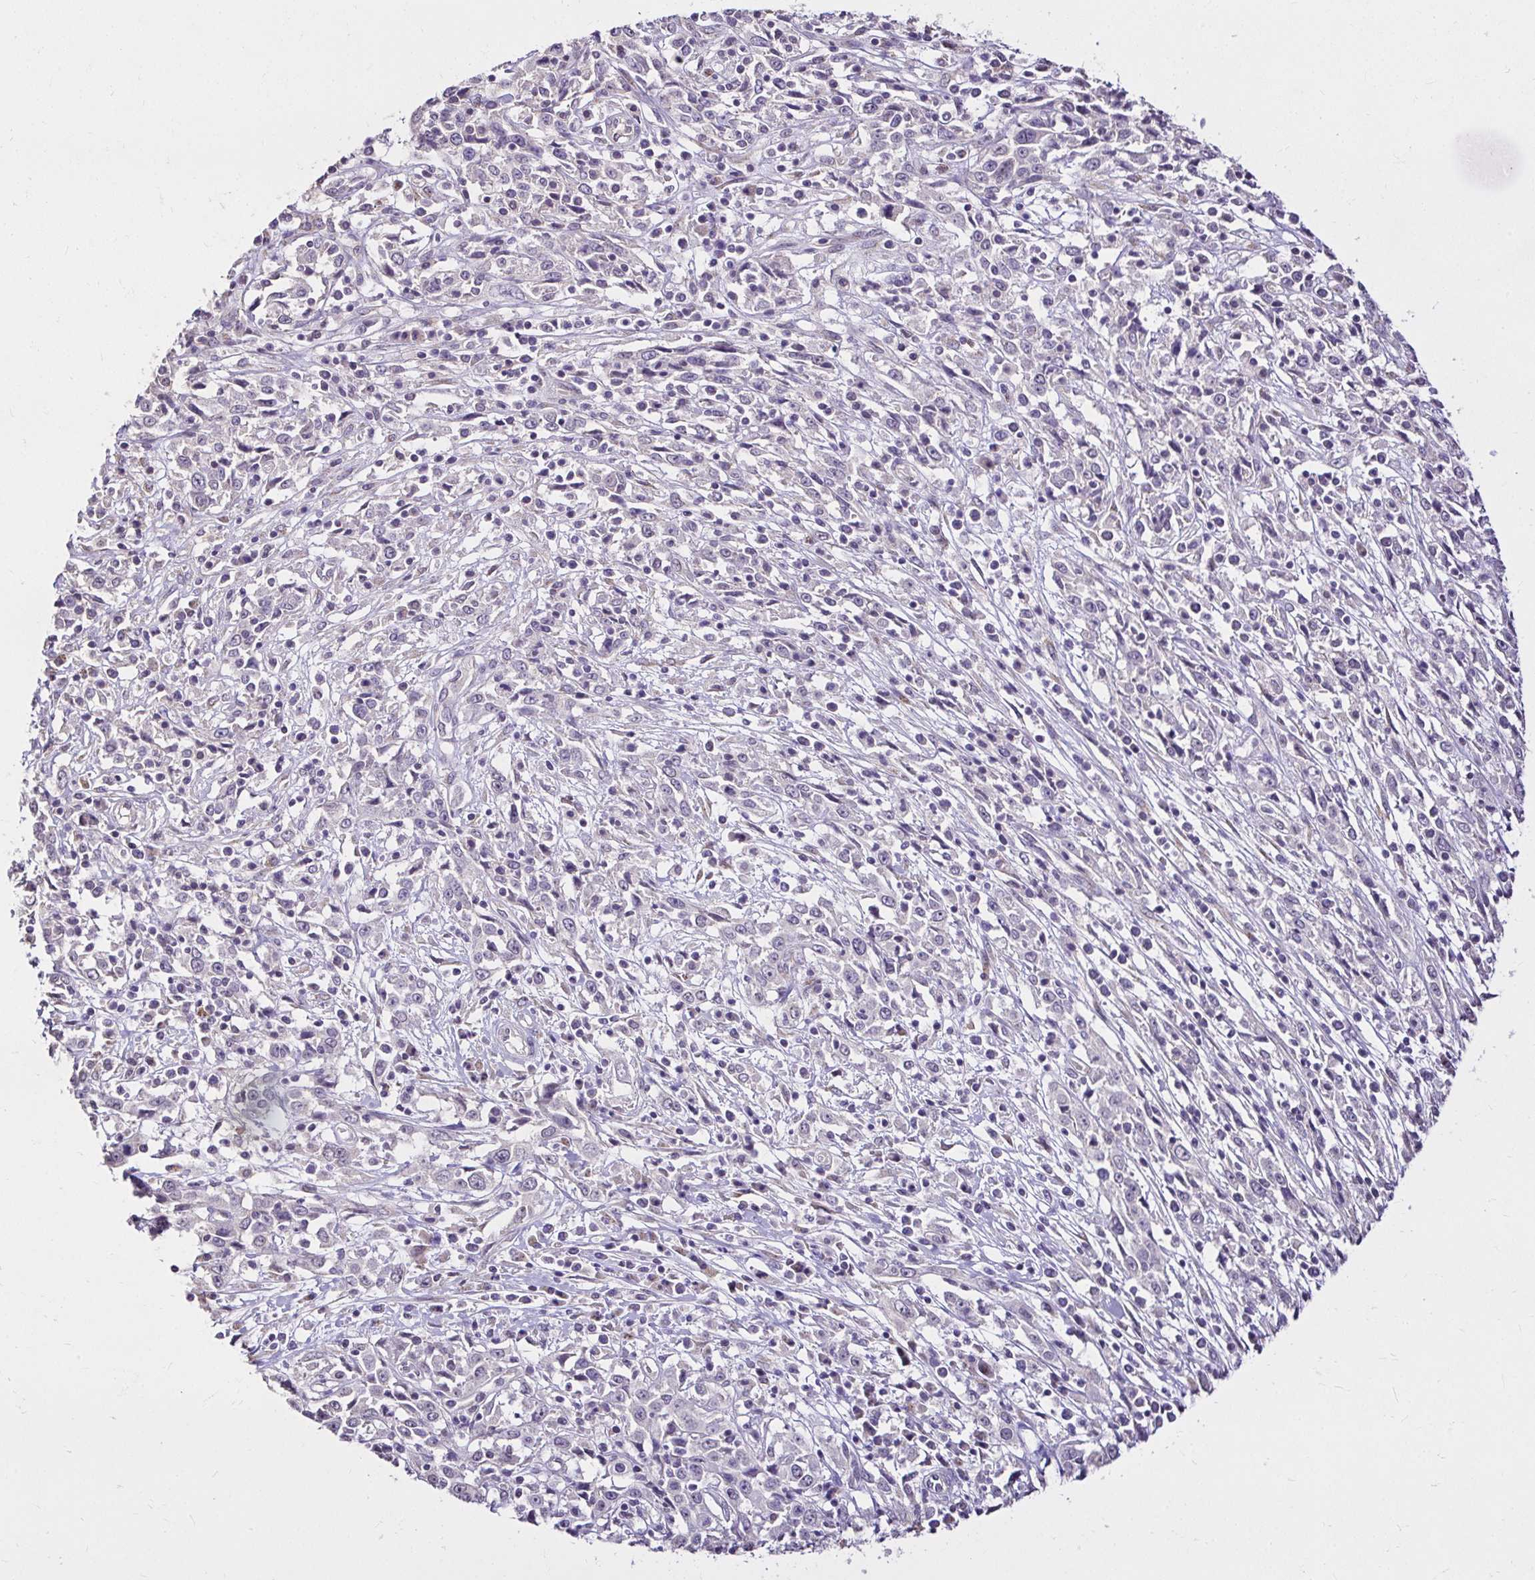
{"staining": {"intensity": "negative", "quantity": "none", "location": "none"}, "tissue": "cervical cancer", "cell_type": "Tumor cells", "image_type": "cancer", "snomed": [{"axis": "morphology", "description": "Adenocarcinoma, NOS"}, {"axis": "topography", "description": "Cervix"}], "caption": "Tumor cells show no significant expression in cervical cancer. (DAB (3,3'-diaminobenzidine) immunohistochemistry (IHC) with hematoxylin counter stain).", "gene": "KIAA1210", "patient": {"sex": "female", "age": 40}}